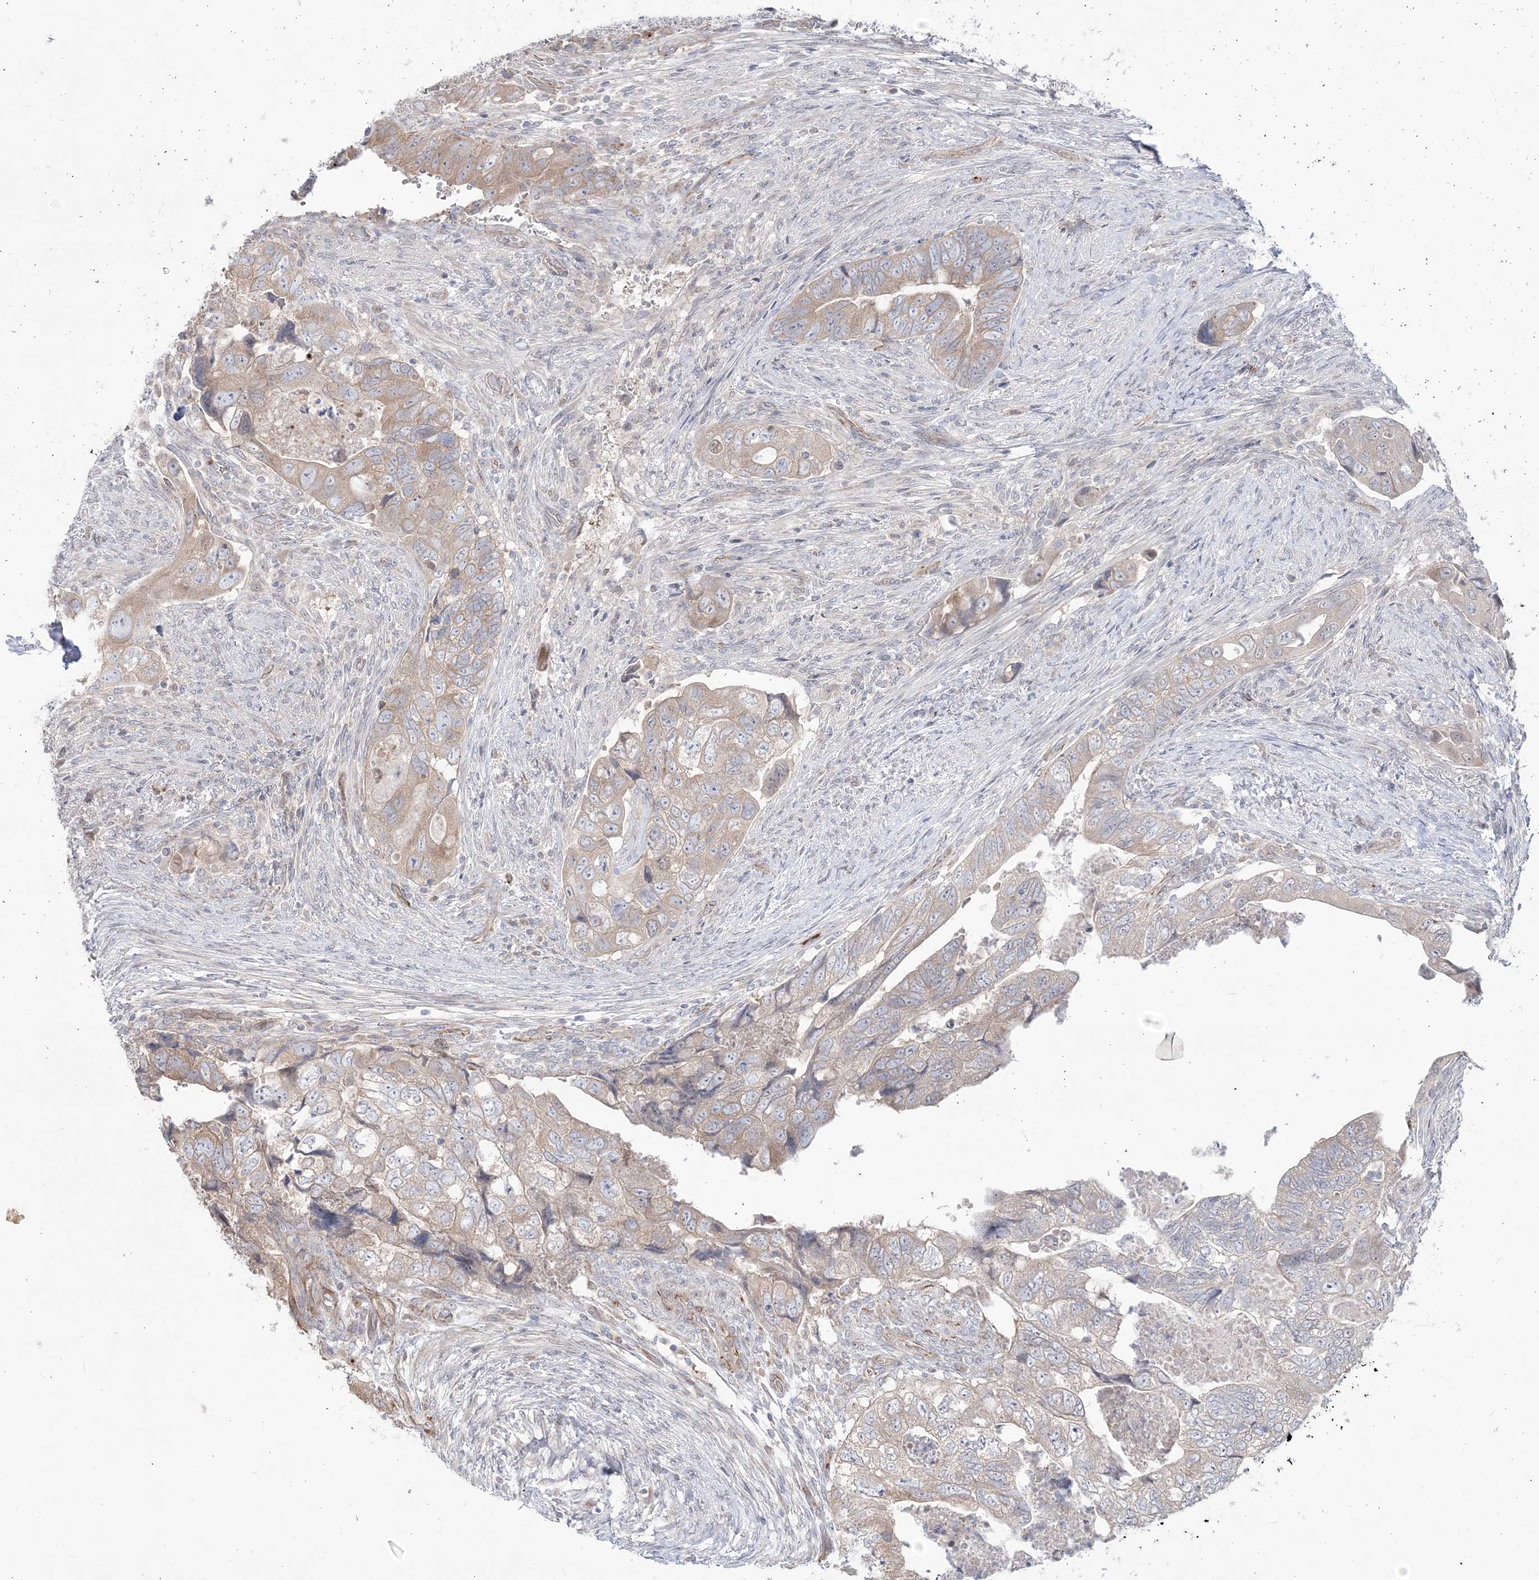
{"staining": {"intensity": "weak", "quantity": "25%-75%", "location": "cytoplasmic/membranous"}, "tissue": "colorectal cancer", "cell_type": "Tumor cells", "image_type": "cancer", "snomed": [{"axis": "morphology", "description": "Adenocarcinoma, NOS"}, {"axis": "topography", "description": "Rectum"}], "caption": "Protein expression analysis of colorectal cancer displays weak cytoplasmic/membranous staining in approximately 25%-75% of tumor cells. The staining was performed using DAB (3,3'-diaminobenzidine) to visualize the protein expression in brown, while the nuclei were stained in blue with hematoxylin (Magnification: 20x).", "gene": "DHX57", "patient": {"sex": "male", "age": 63}}